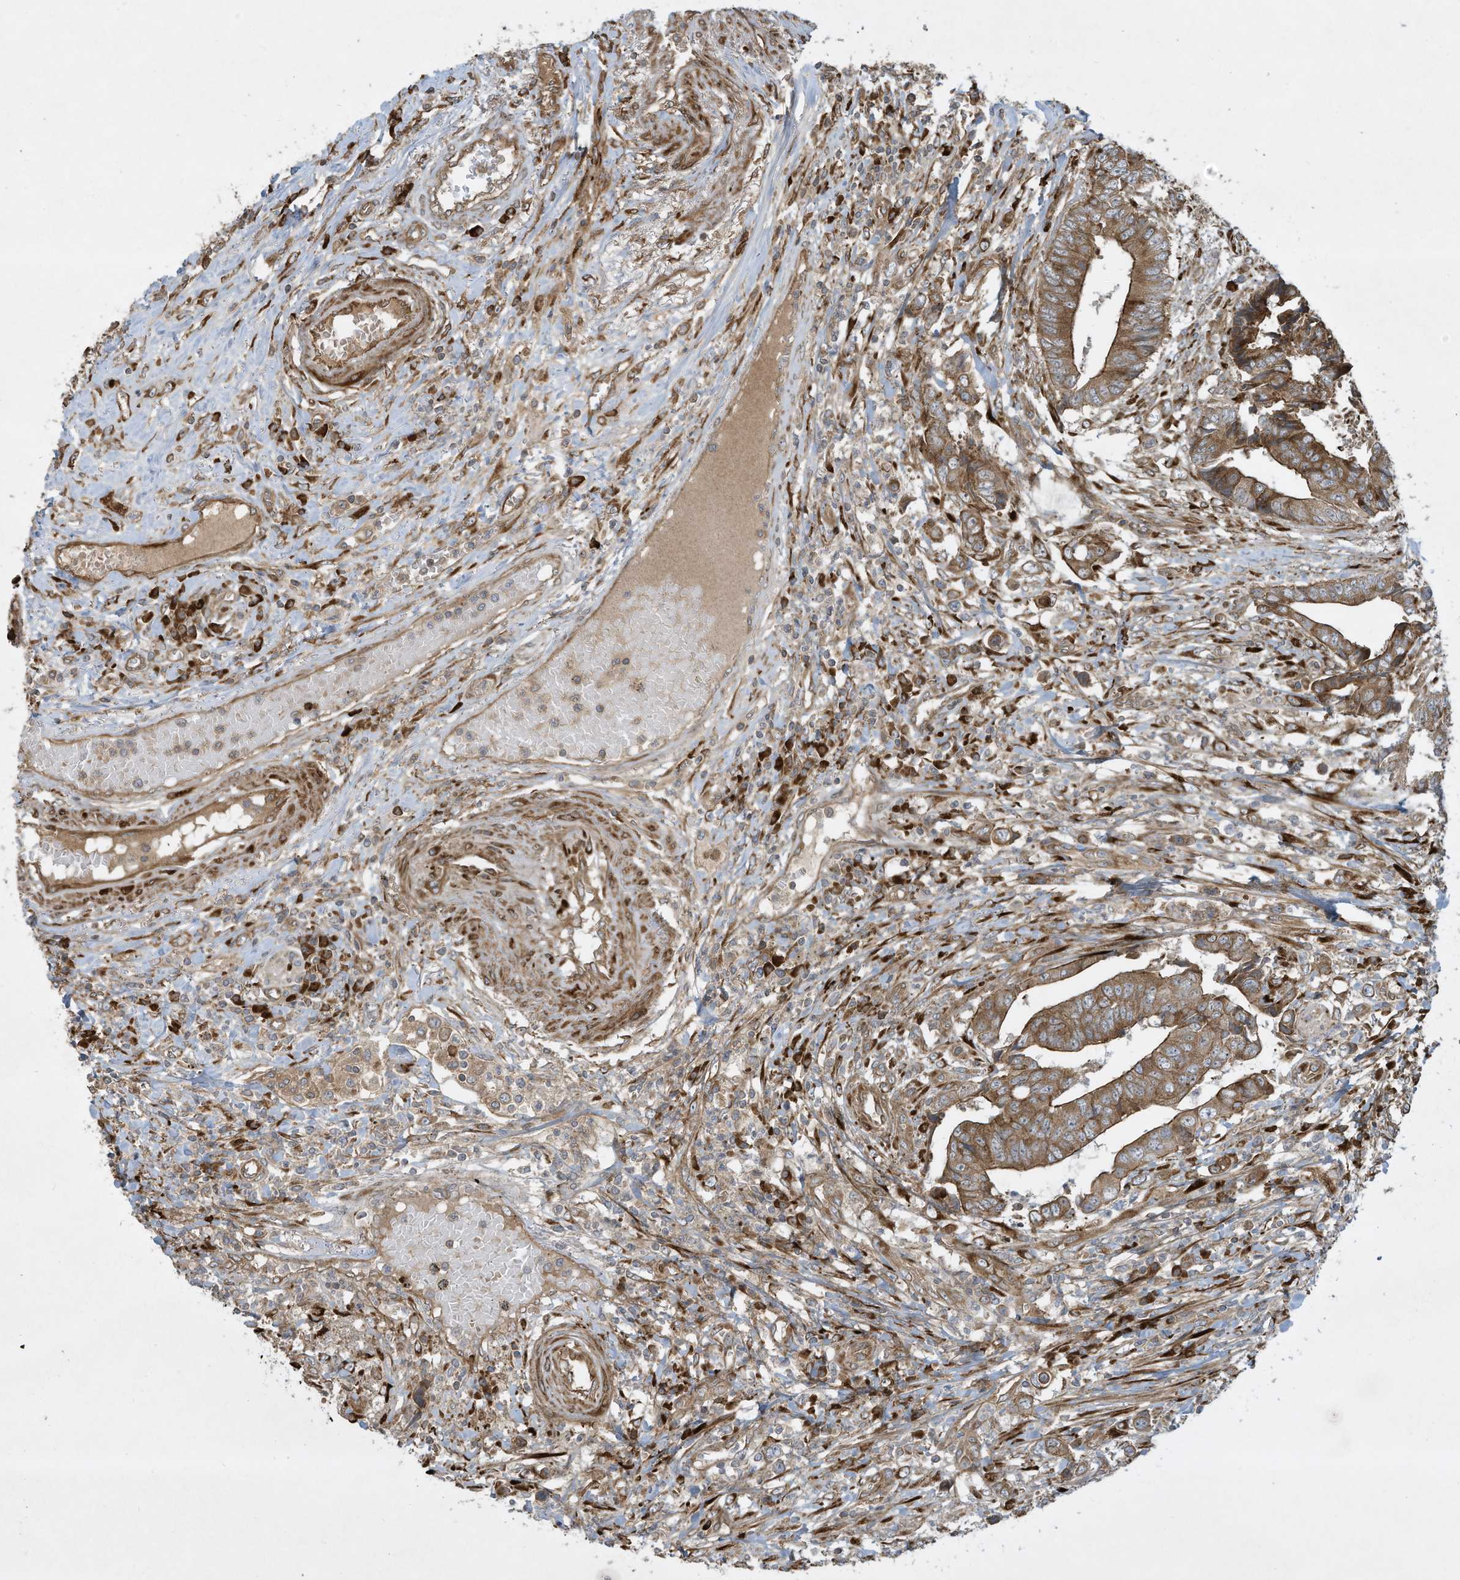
{"staining": {"intensity": "moderate", "quantity": ">75%", "location": "cytoplasmic/membranous"}, "tissue": "colorectal cancer", "cell_type": "Tumor cells", "image_type": "cancer", "snomed": [{"axis": "morphology", "description": "Adenocarcinoma, NOS"}, {"axis": "topography", "description": "Rectum"}], "caption": "Moderate cytoplasmic/membranous expression is seen in approximately >75% of tumor cells in adenocarcinoma (colorectal).", "gene": "DDIT4", "patient": {"sex": "male", "age": 84}}